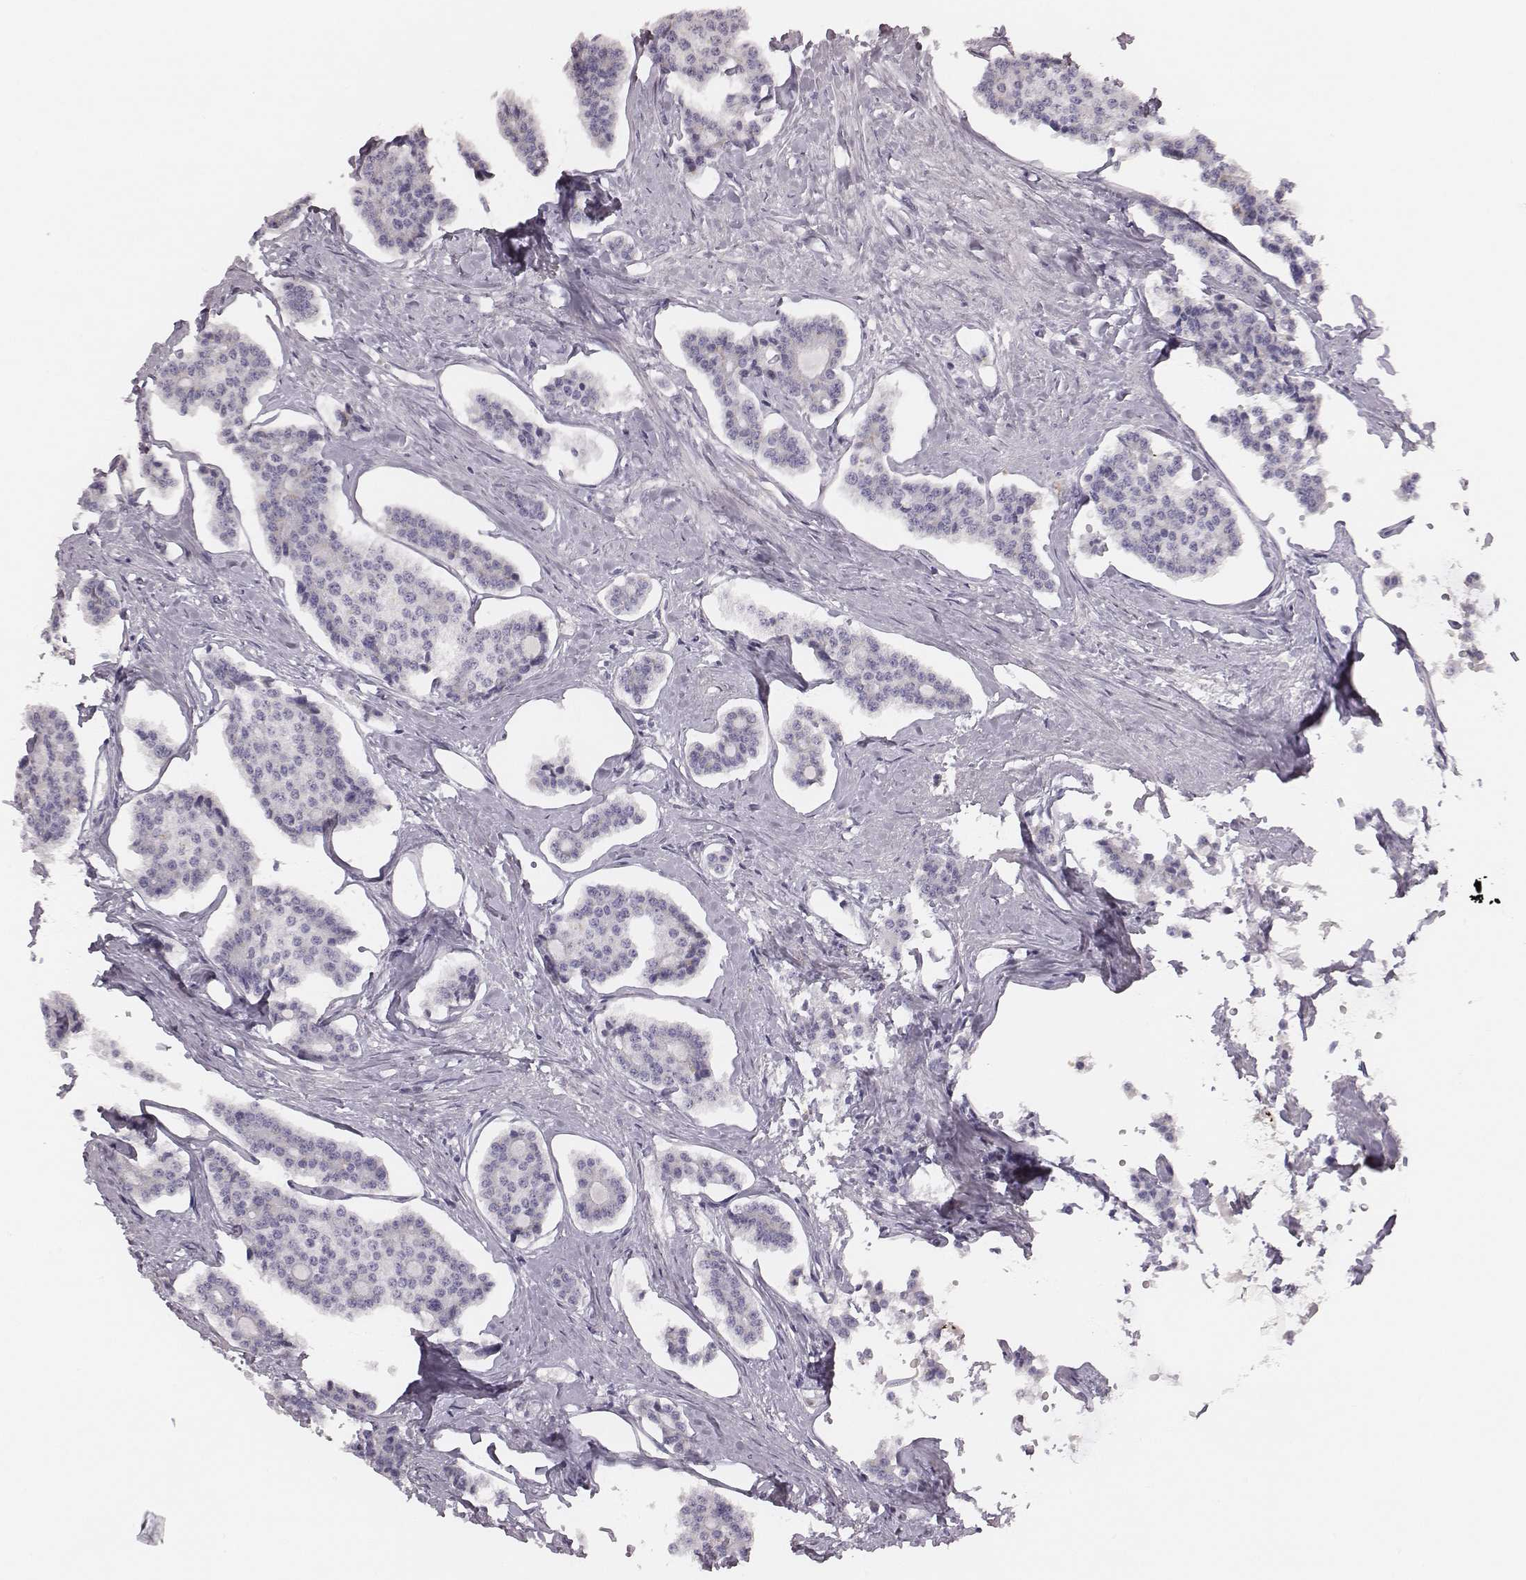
{"staining": {"intensity": "negative", "quantity": "none", "location": "none"}, "tissue": "carcinoid", "cell_type": "Tumor cells", "image_type": "cancer", "snomed": [{"axis": "morphology", "description": "Carcinoid, malignant, NOS"}, {"axis": "topography", "description": "Small intestine"}], "caption": "A photomicrograph of carcinoid (malignant) stained for a protein displays no brown staining in tumor cells.", "gene": "PBK", "patient": {"sex": "female", "age": 65}}